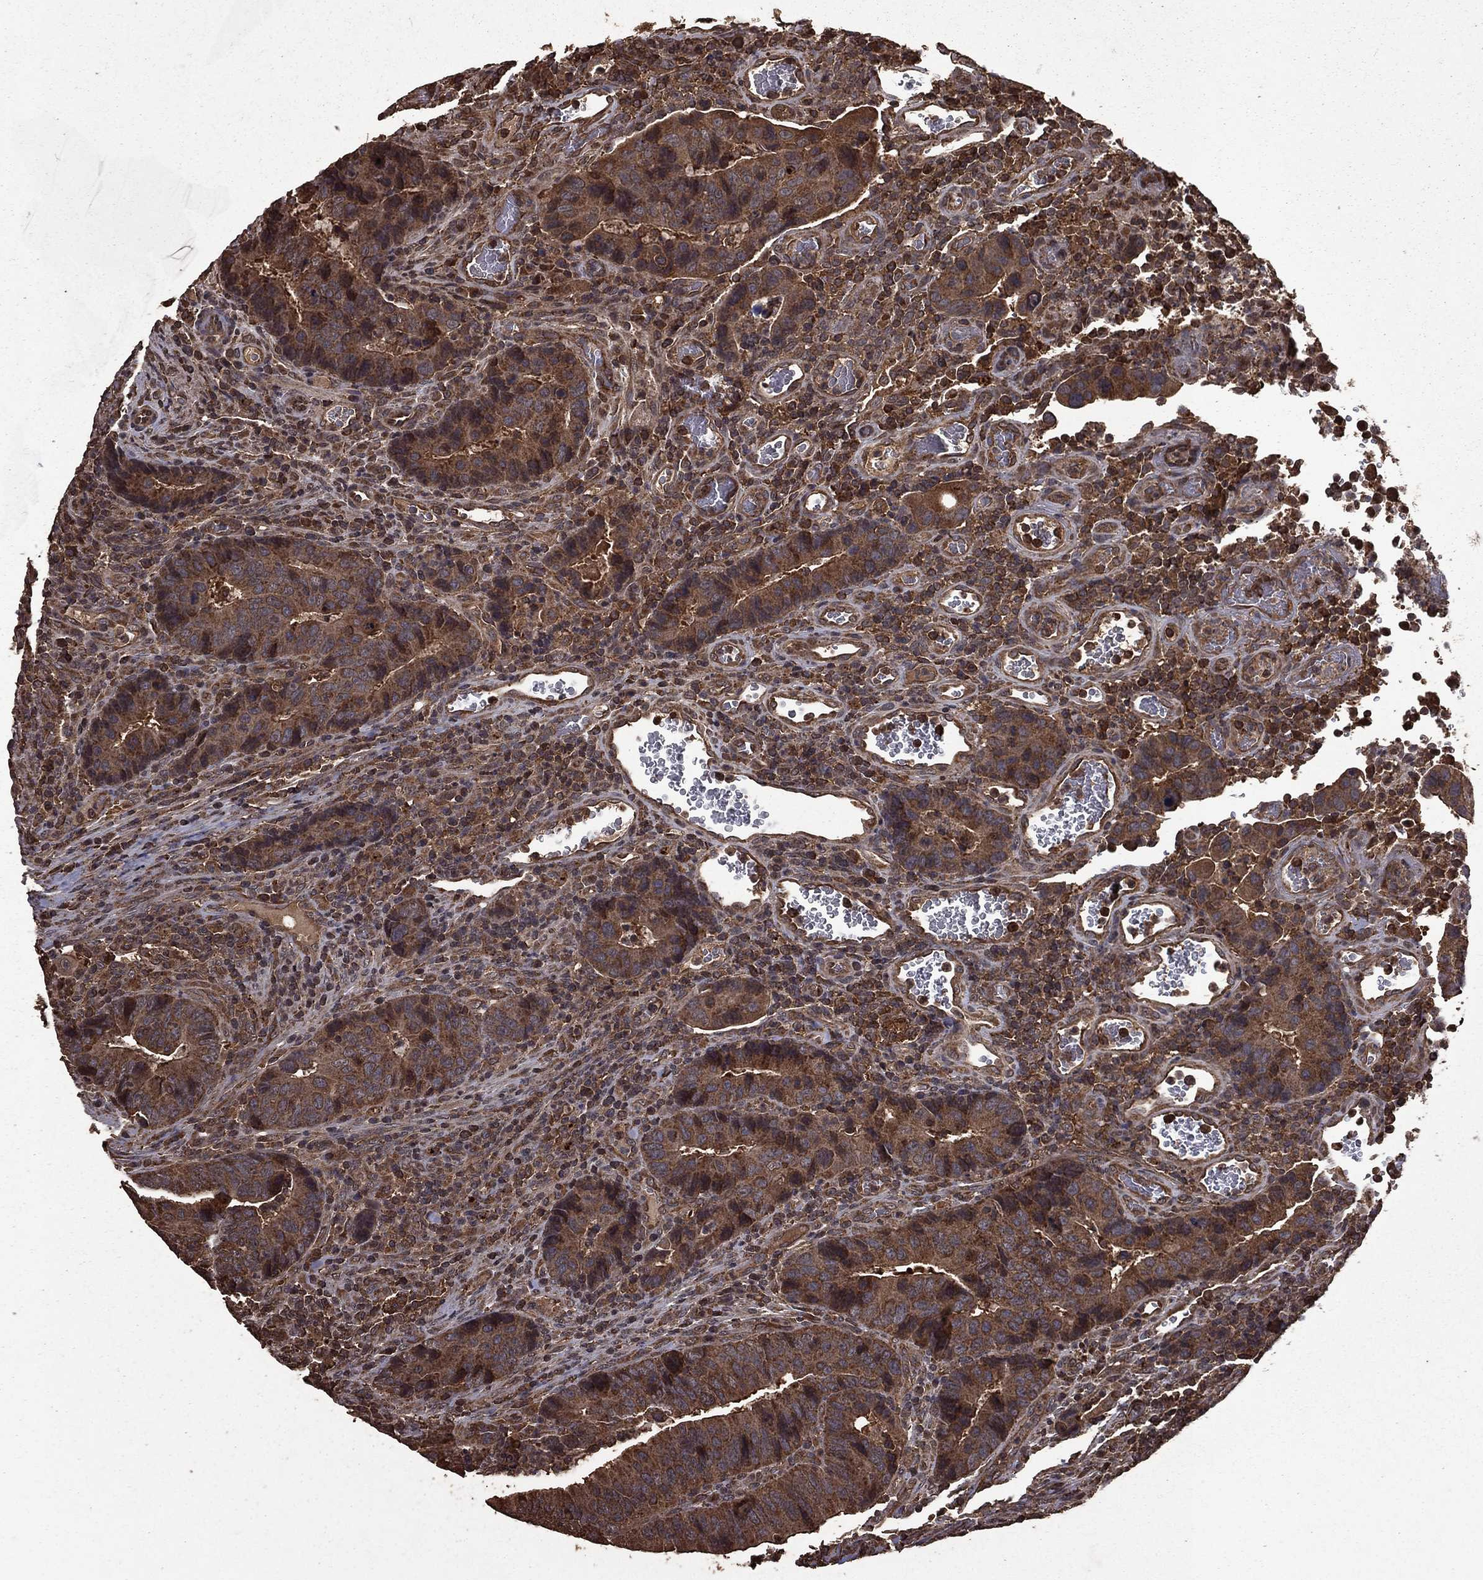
{"staining": {"intensity": "moderate", "quantity": ">75%", "location": "cytoplasmic/membranous"}, "tissue": "colorectal cancer", "cell_type": "Tumor cells", "image_type": "cancer", "snomed": [{"axis": "morphology", "description": "Adenocarcinoma, NOS"}, {"axis": "topography", "description": "Colon"}], "caption": "Approximately >75% of tumor cells in colorectal adenocarcinoma display moderate cytoplasmic/membranous protein staining as visualized by brown immunohistochemical staining.", "gene": "BIRC6", "patient": {"sex": "female", "age": 56}}